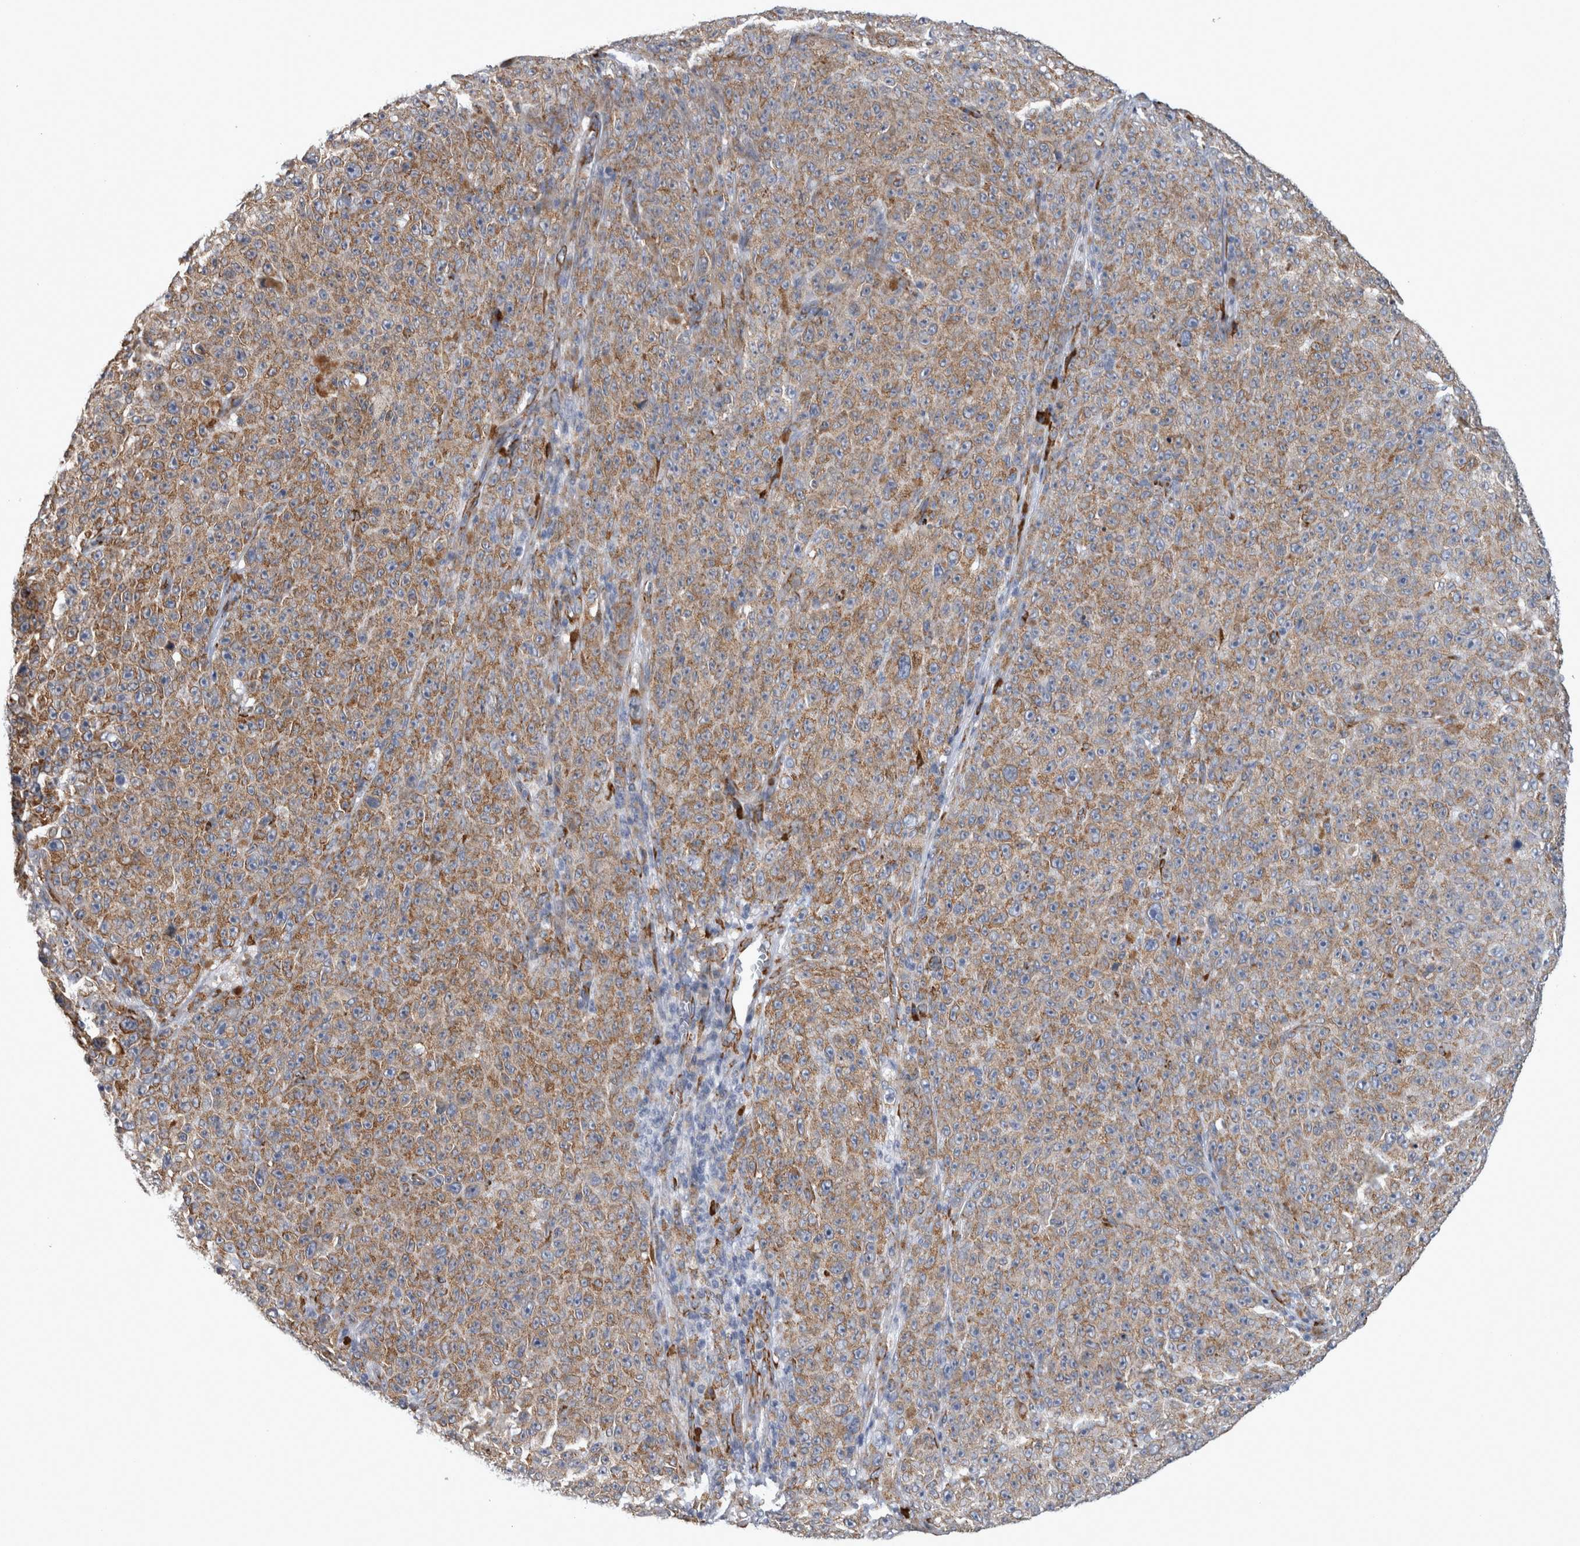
{"staining": {"intensity": "moderate", "quantity": ">75%", "location": "cytoplasmic/membranous"}, "tissue": "melanoma", "cell_type": "Tumor cells", "image_type": "cancer", "snomed": [{"axis": "morphology", "description": "Malignant melanoma, NOS"}, {"axis": "topography", "description": "Skin"}], "caption": "A photomicrograph showing moderate cytoplasmic/membranous positivity in approximately >75% of tumor cells in malignant melanoma, as visualized by brown immunohistochemical staining.", "gene": "FHIP2B", "patient": {"sex": "female", "age": 82}}